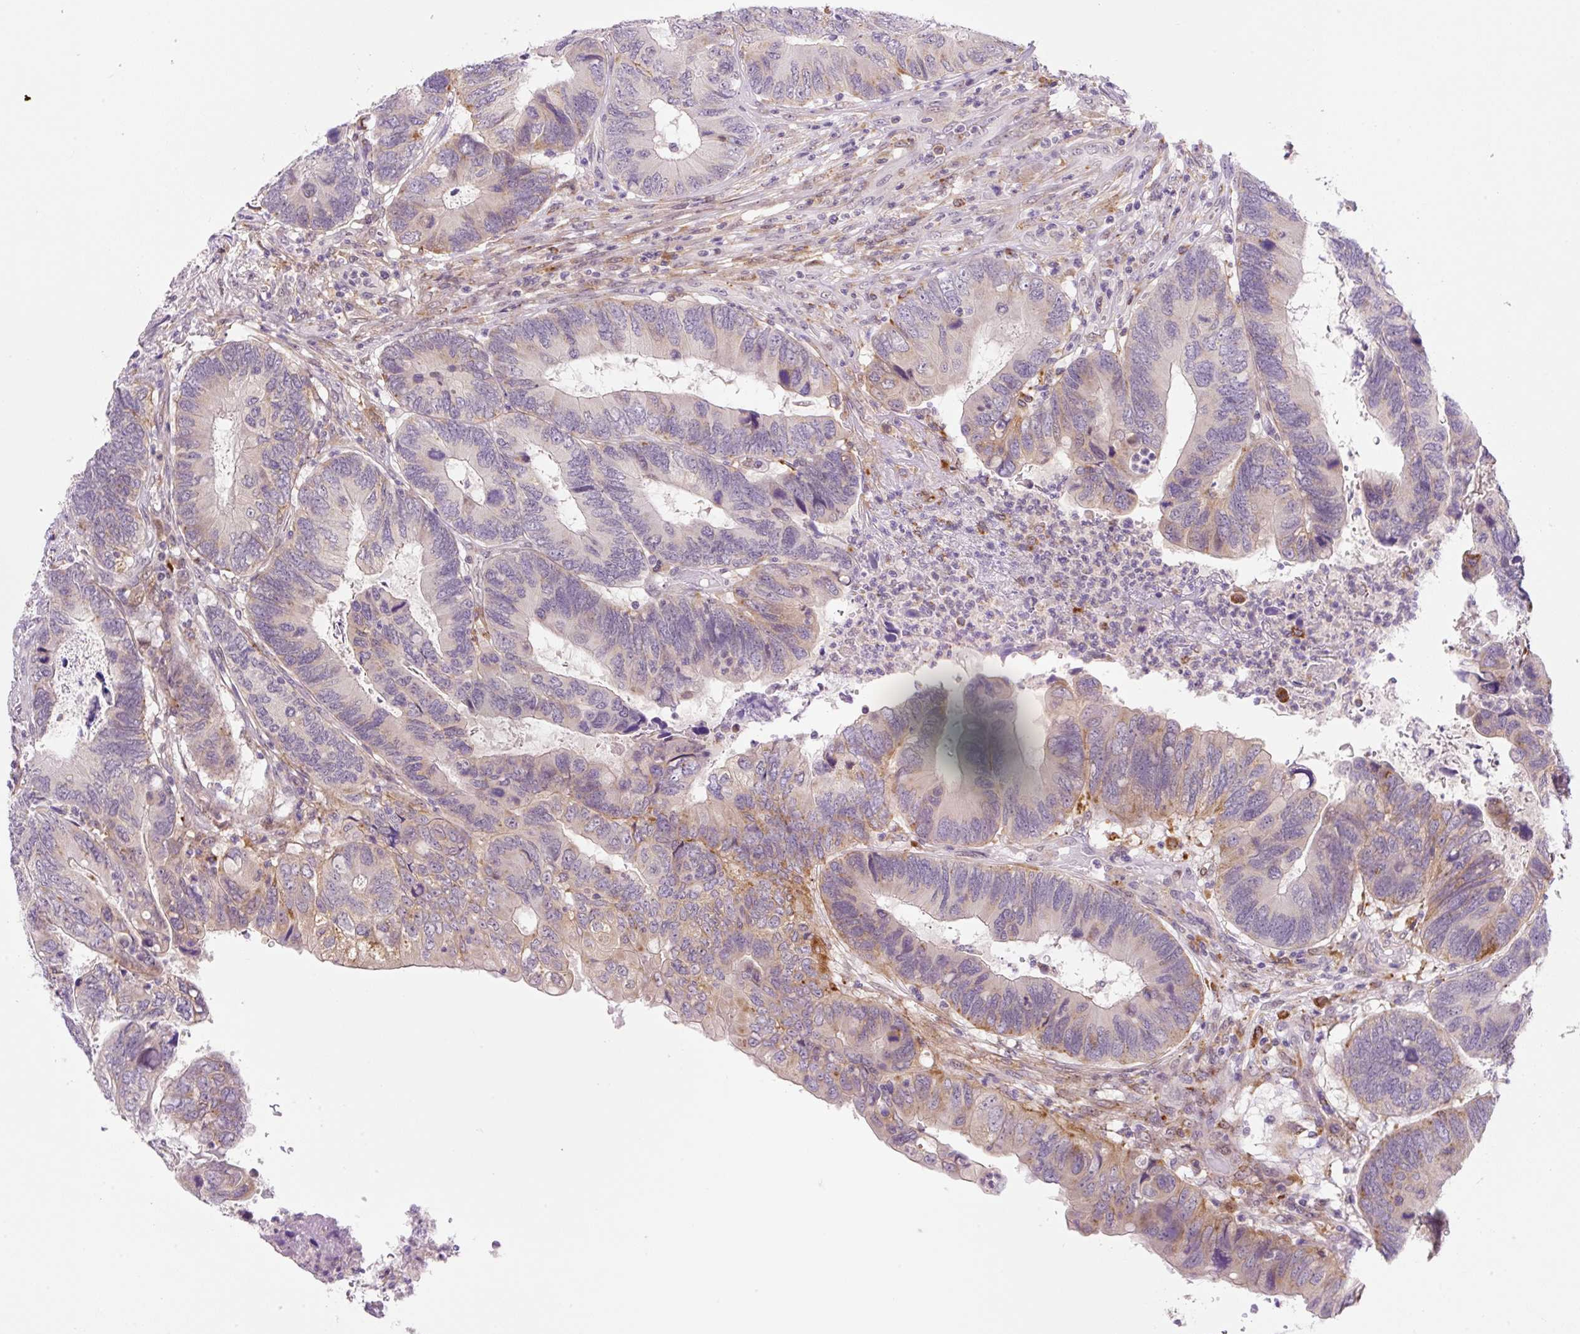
{"staining": {"intensity": "moderate", "quantity": "25%-75%", "location": "cytoplasmic/membranous"}, "tissue": "colorectal cancer", "cell_type": "Tumor cells", "image_type": "cancer", "snomed": [{"axis": "morphology", "description": "Adenocarcinoma, NOS"}, {"axis": "topography", "description": "Colon"}], "caption": "Human adenocarcinoma (colorectal) stained with a brown dye displays moderate cytoplasmic/membranous positive staining in approximately 25%-75% of tumor cells.", "gene": "CEBPZOS", "patient": {"sex": "female", "age": 67}}